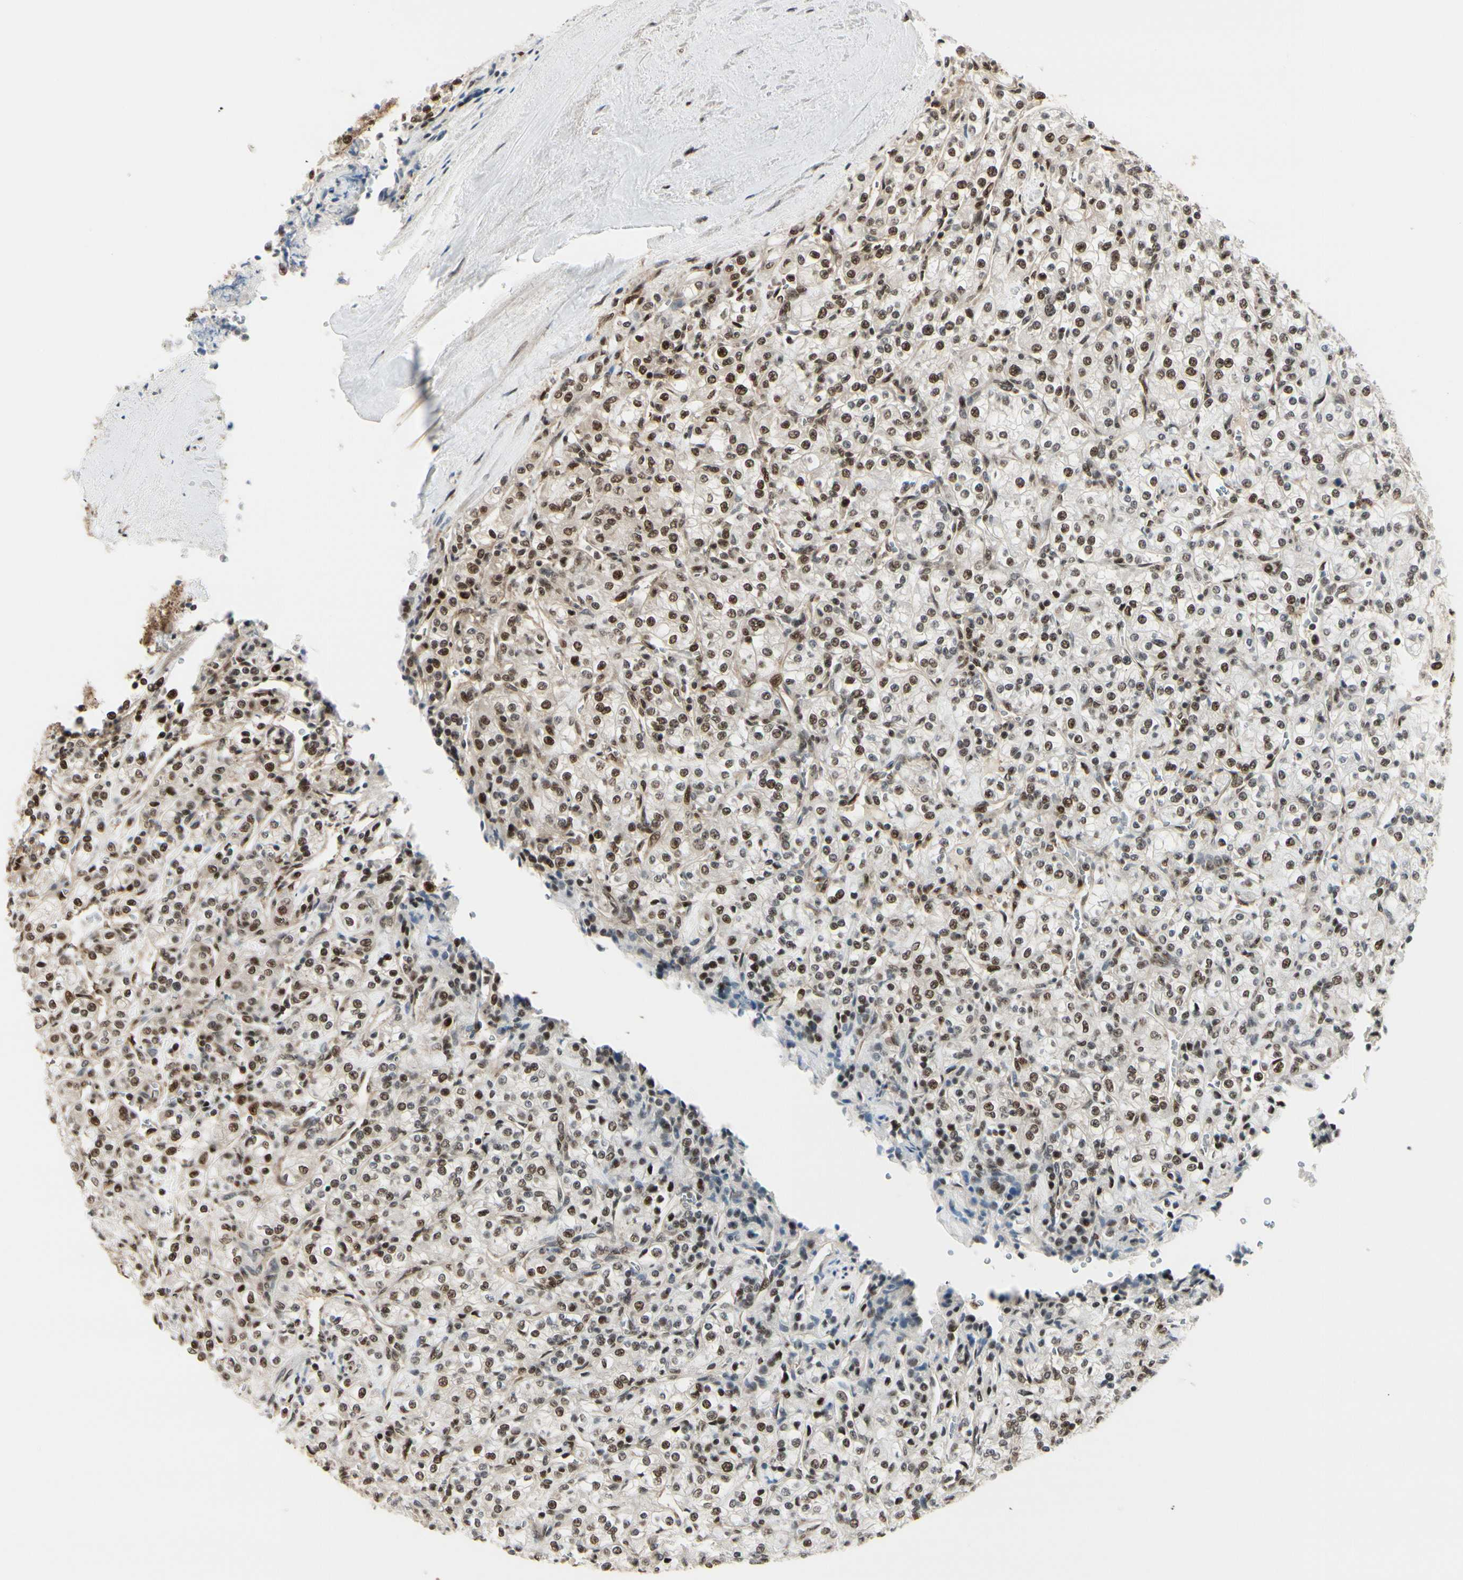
{"staining": {"intensity": "moderate", "quantity": ">75%", "location": "nuclear"}, "tissue": "renal cancer", "cell_type": "Tumor cells", "image_type": "cancer", "snomed": [{"axis": "morphology", "description": "Adenocarcinoma, NOS"}, {"axis": "topography", "description": "Kidney"}], "caption": "The image displays immunohistochemical staining of renal adenocarcinoma. There is moderate nuclear expression is identified in about >75% of tumor cells.", "gene": "HSF1", "patient": {"sex": "male", "age": 77}}